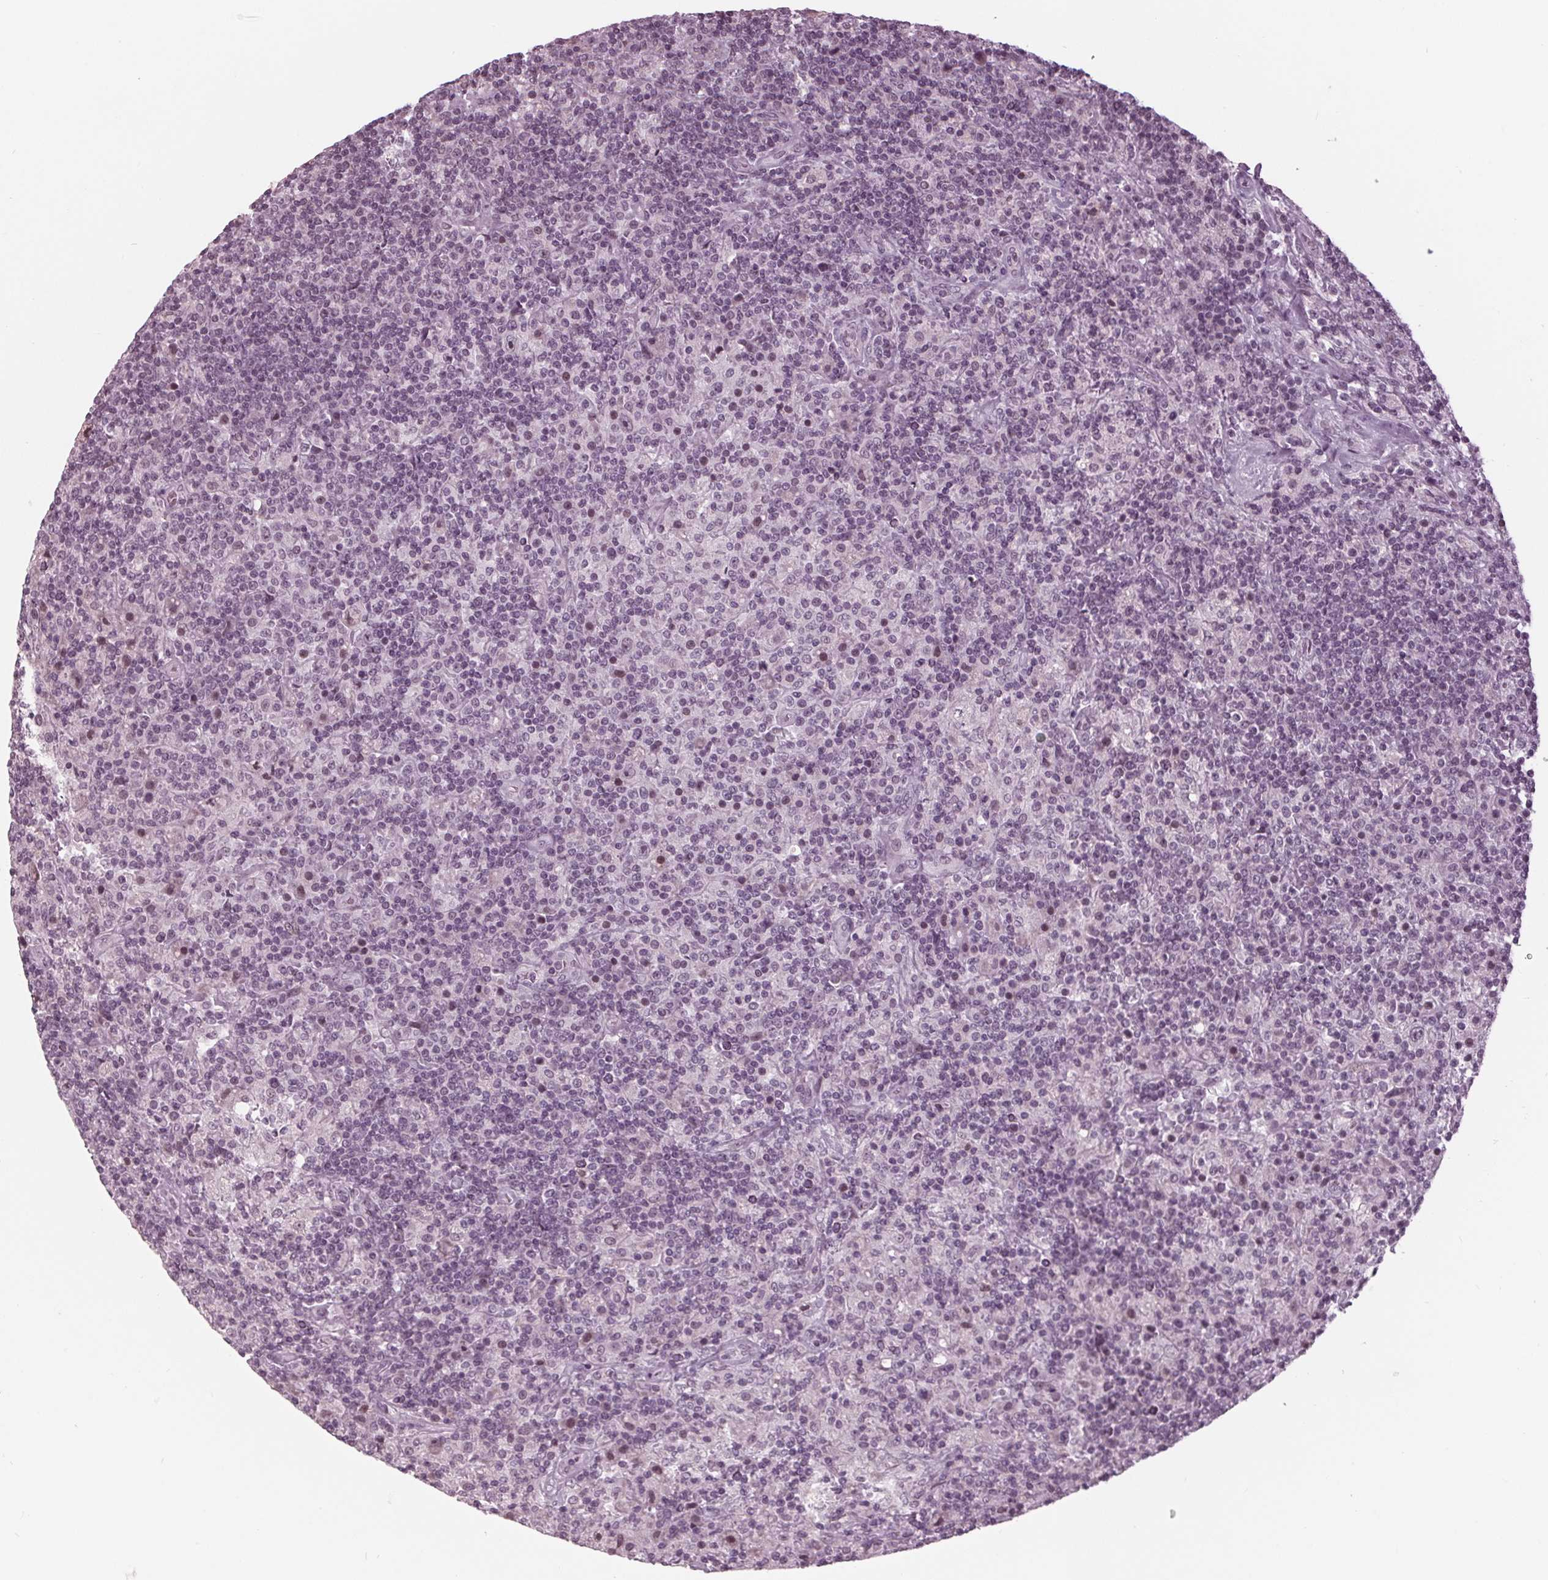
{"staining": {"intensity": "negative", "quantity": "none", "location": "none"}, "tissue": "lymphoma", "cell_type": "Tumor cells", "image_type": "cancer", "snomed": [{"axis": "morphology", "description": "Hodgkin's disease, NOS"}, {"axis": "topography", "description": "Lymph node"}], "caption": "Hodgkin's disease was stained to show a protein in brown. There is no significant staining in tumor cells. (DAB IHC, high magnification).", "gene": "ADPRHL1", "patient": {"sex": "male", "age": 70}}